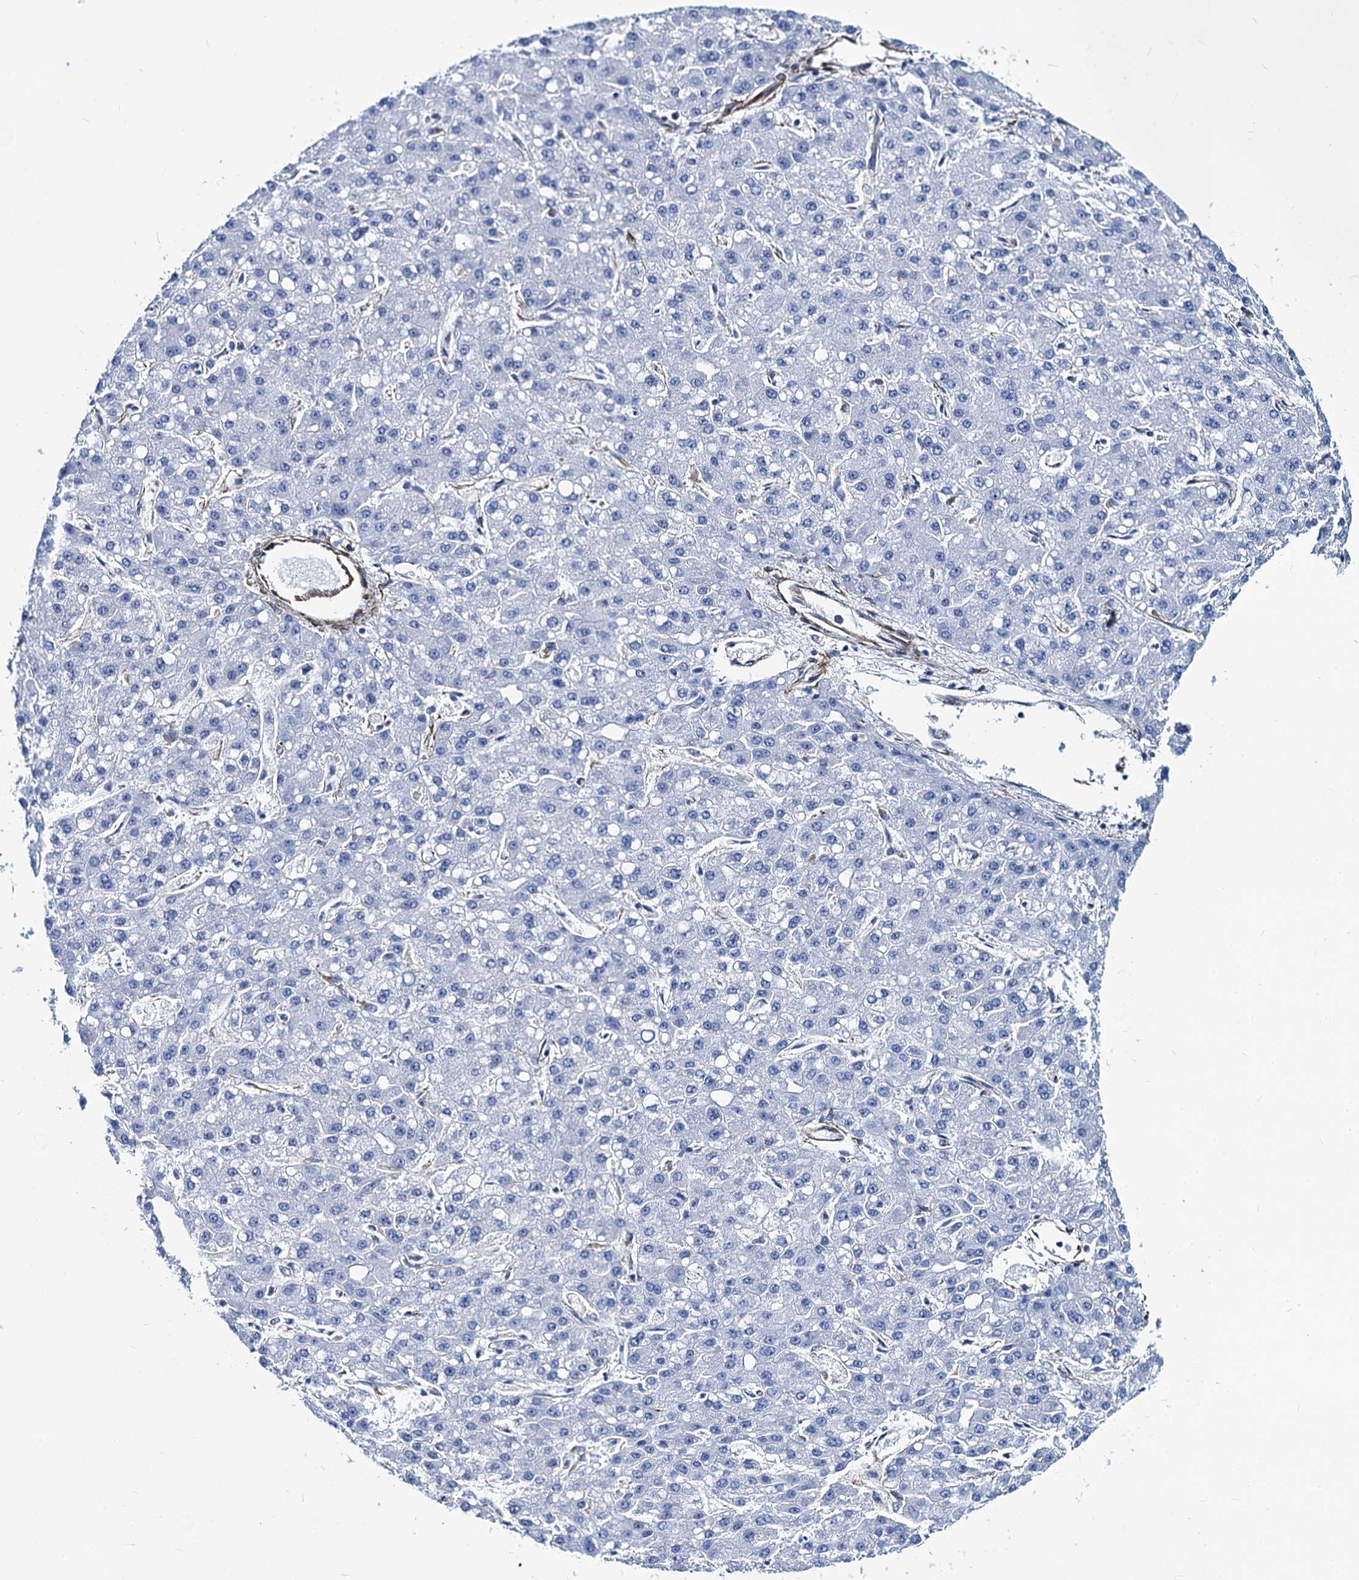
{"staining": {"intensity": "negative", "quantity": "none", "location": "none"}, "tissue": "liver cancer", "cell_type": "Tumor cells", "image_type": "cancer", "snomed": [{"axis": "morphology", "description": "Carcinoma, Hepatocellular, NOS"}, {"axis": "topography", "description": "Liver"}], "caption": "IHC photomicrograph of neoplastic tissue: hepatocellular carcinoma (liver) stained with DAB reveals no significant protein staining in tumor cells.", "gene": "PGM2", "patient": {"sex": "male", "age": 67}}